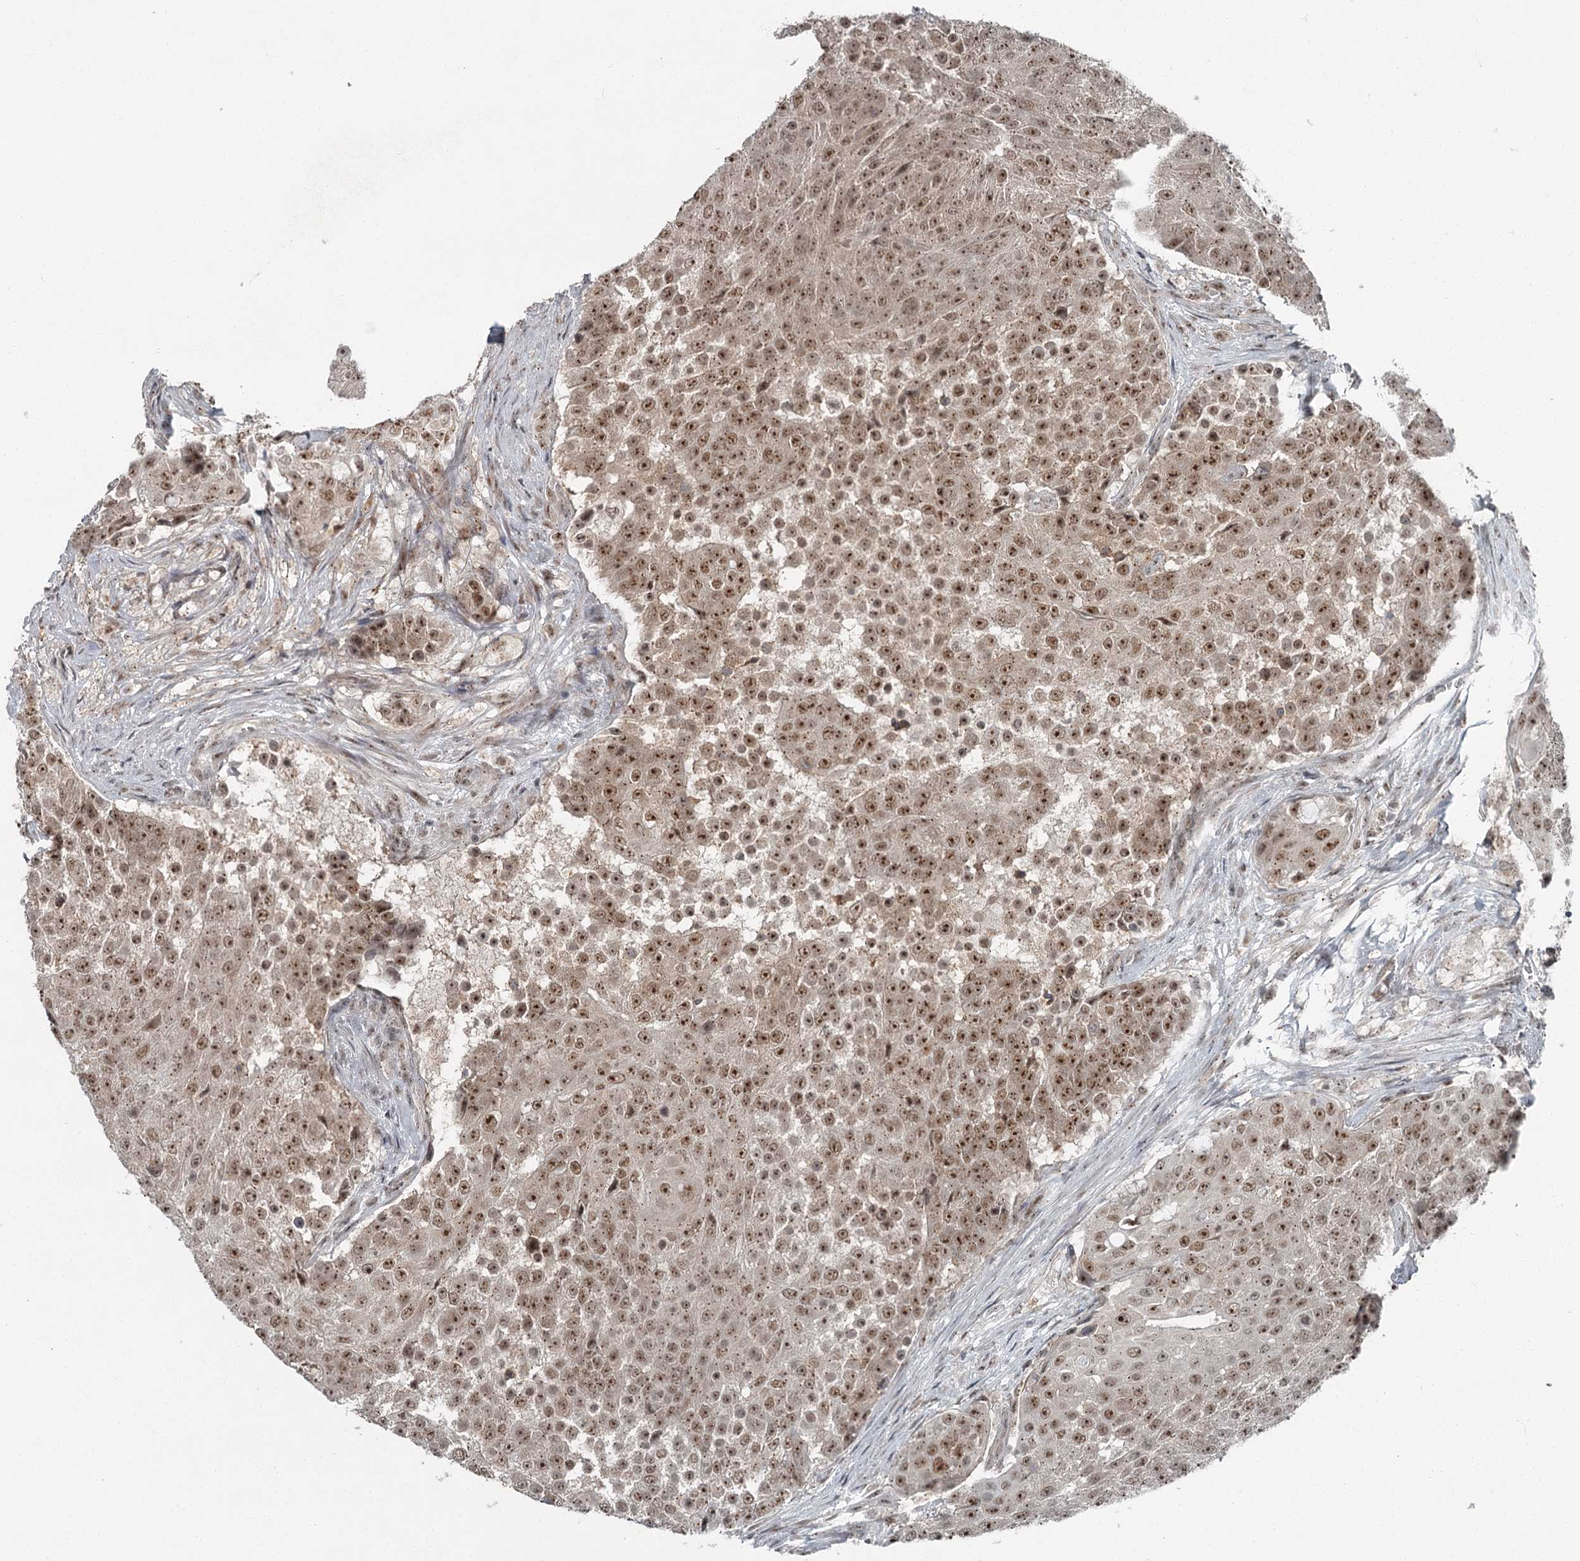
{"staining": {"intensity": "moderate", "quantity": ">75%", "location": "nuclear"}, "tissue": "urothelial cancer", "cell_type": "Tumor cells", "image_type": "cancer", "snomed": [{"axis": "morphology", "description": "Urothelial carcinoma, High grade"}, {"axis": "topography", "description": "Urinary bladder"}], "caption": "Immunohistochemistry (IHC) of urothelial carcinoma (high-grade) demonstrates medium levels of moderate nuclear expression in approximately >75% of tumor cells. (Stains: DAB (3,3'-diaminobenzidine) in brown, nuclei in blue, Microscopy: brightfield microscopy at high magnification).", "gene": "EXOSC1", "patient": {"sex": "female", "age": 63}}